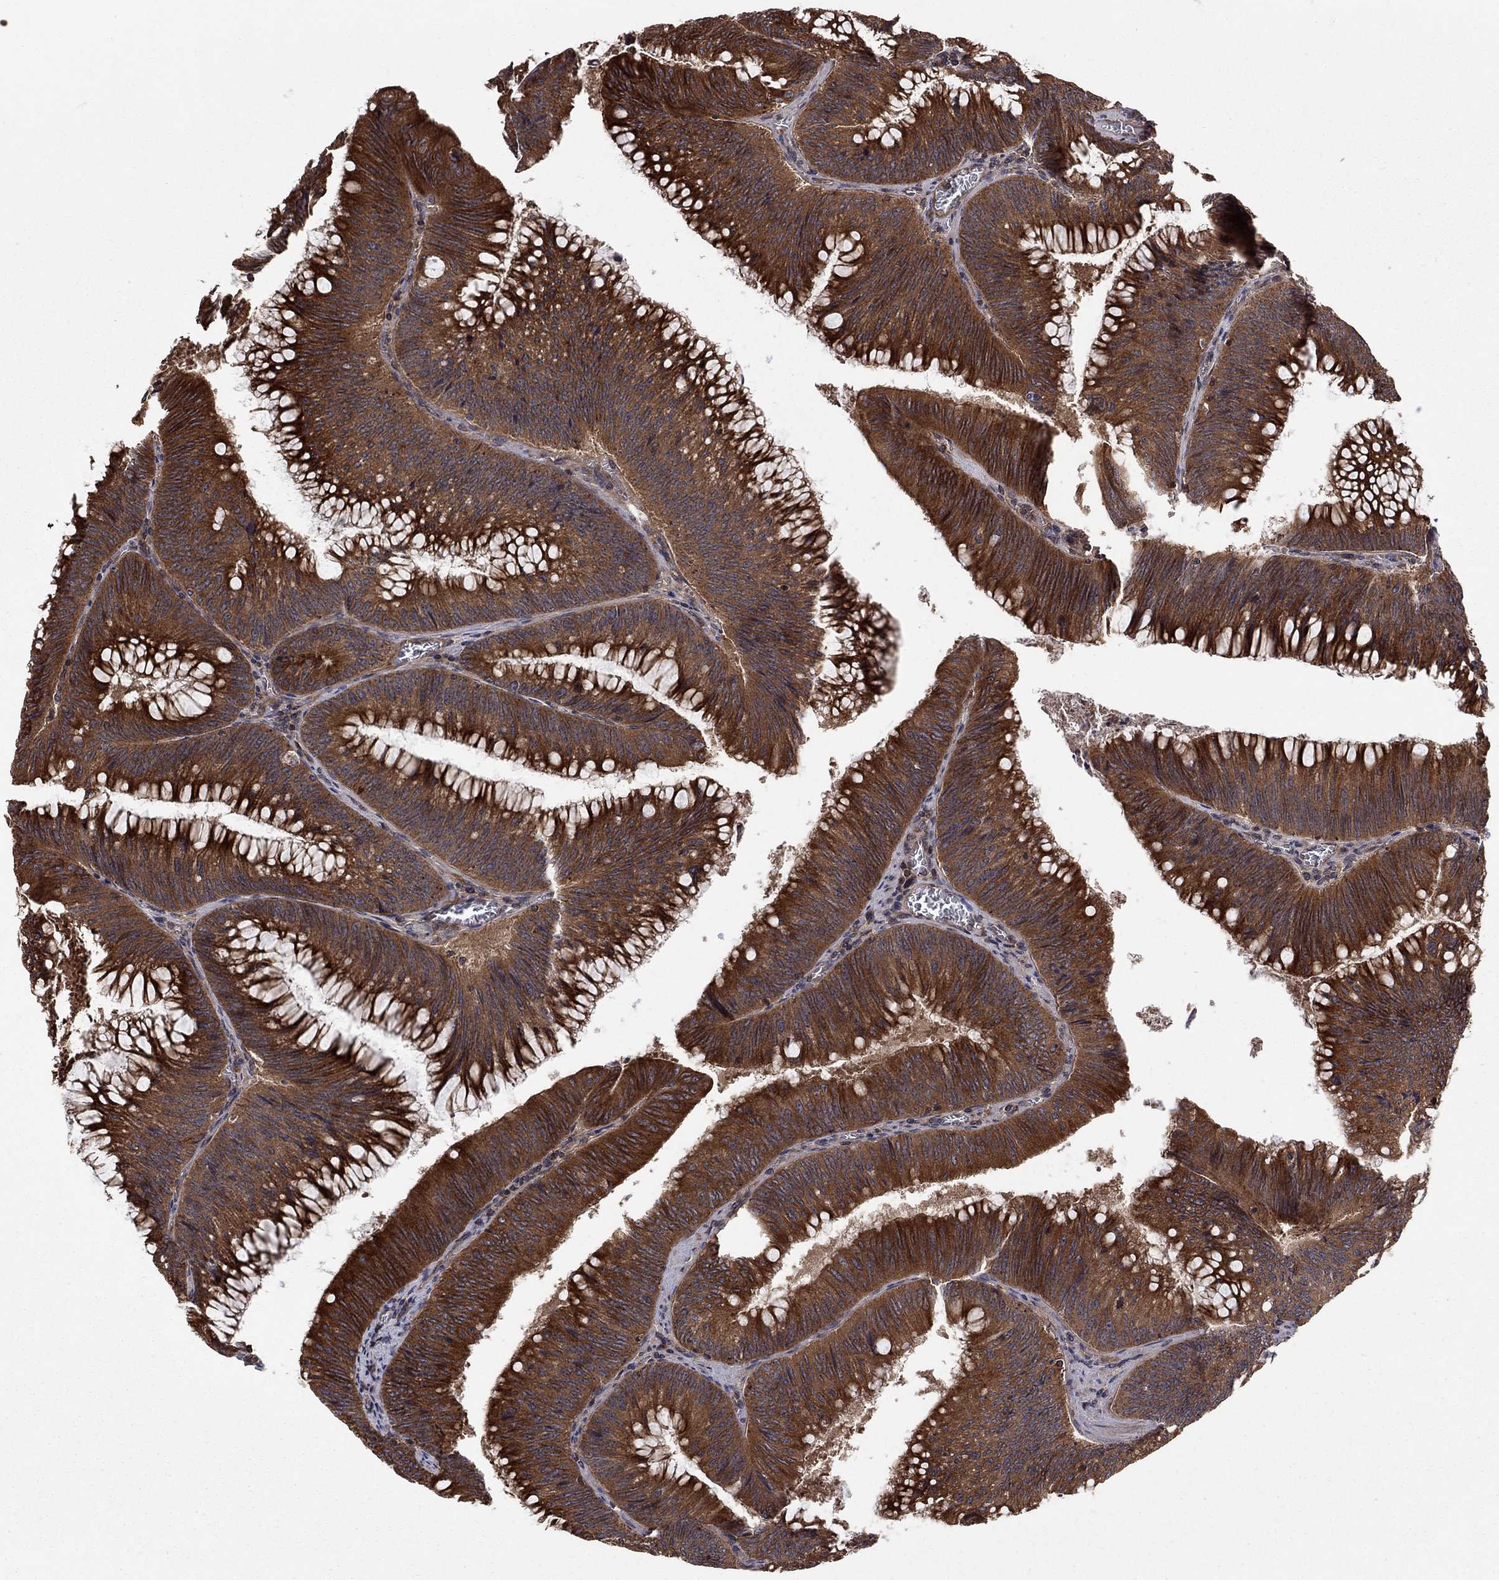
{"staining": {"intensity": "strong", "quantity": ">75%", "location": "cytoplasmic/membranous"}, "tissue": "colorectal cancer", "cell_type": "Tumor cells", "image_type": "cancer", "snomed": [{"axis": "morphology", "description": "Adenocarcinoma, NOS"}, {"axis": "topography", "description": "Rectum"}], "caption": "Immunohistochemistry (IHC) (DAB) staining of human adenocarcinoma (colorectal) demonstrates strong cytoplasmic/membranous protein staining in about >75% of tumor cells. The staining is performed using DAB brown chromogen to label protein expression. The nuclei are counter-stained blue using hematoxylin.", "gene": "BMERB1", "patient": {"sex": "female", "age": 72}}